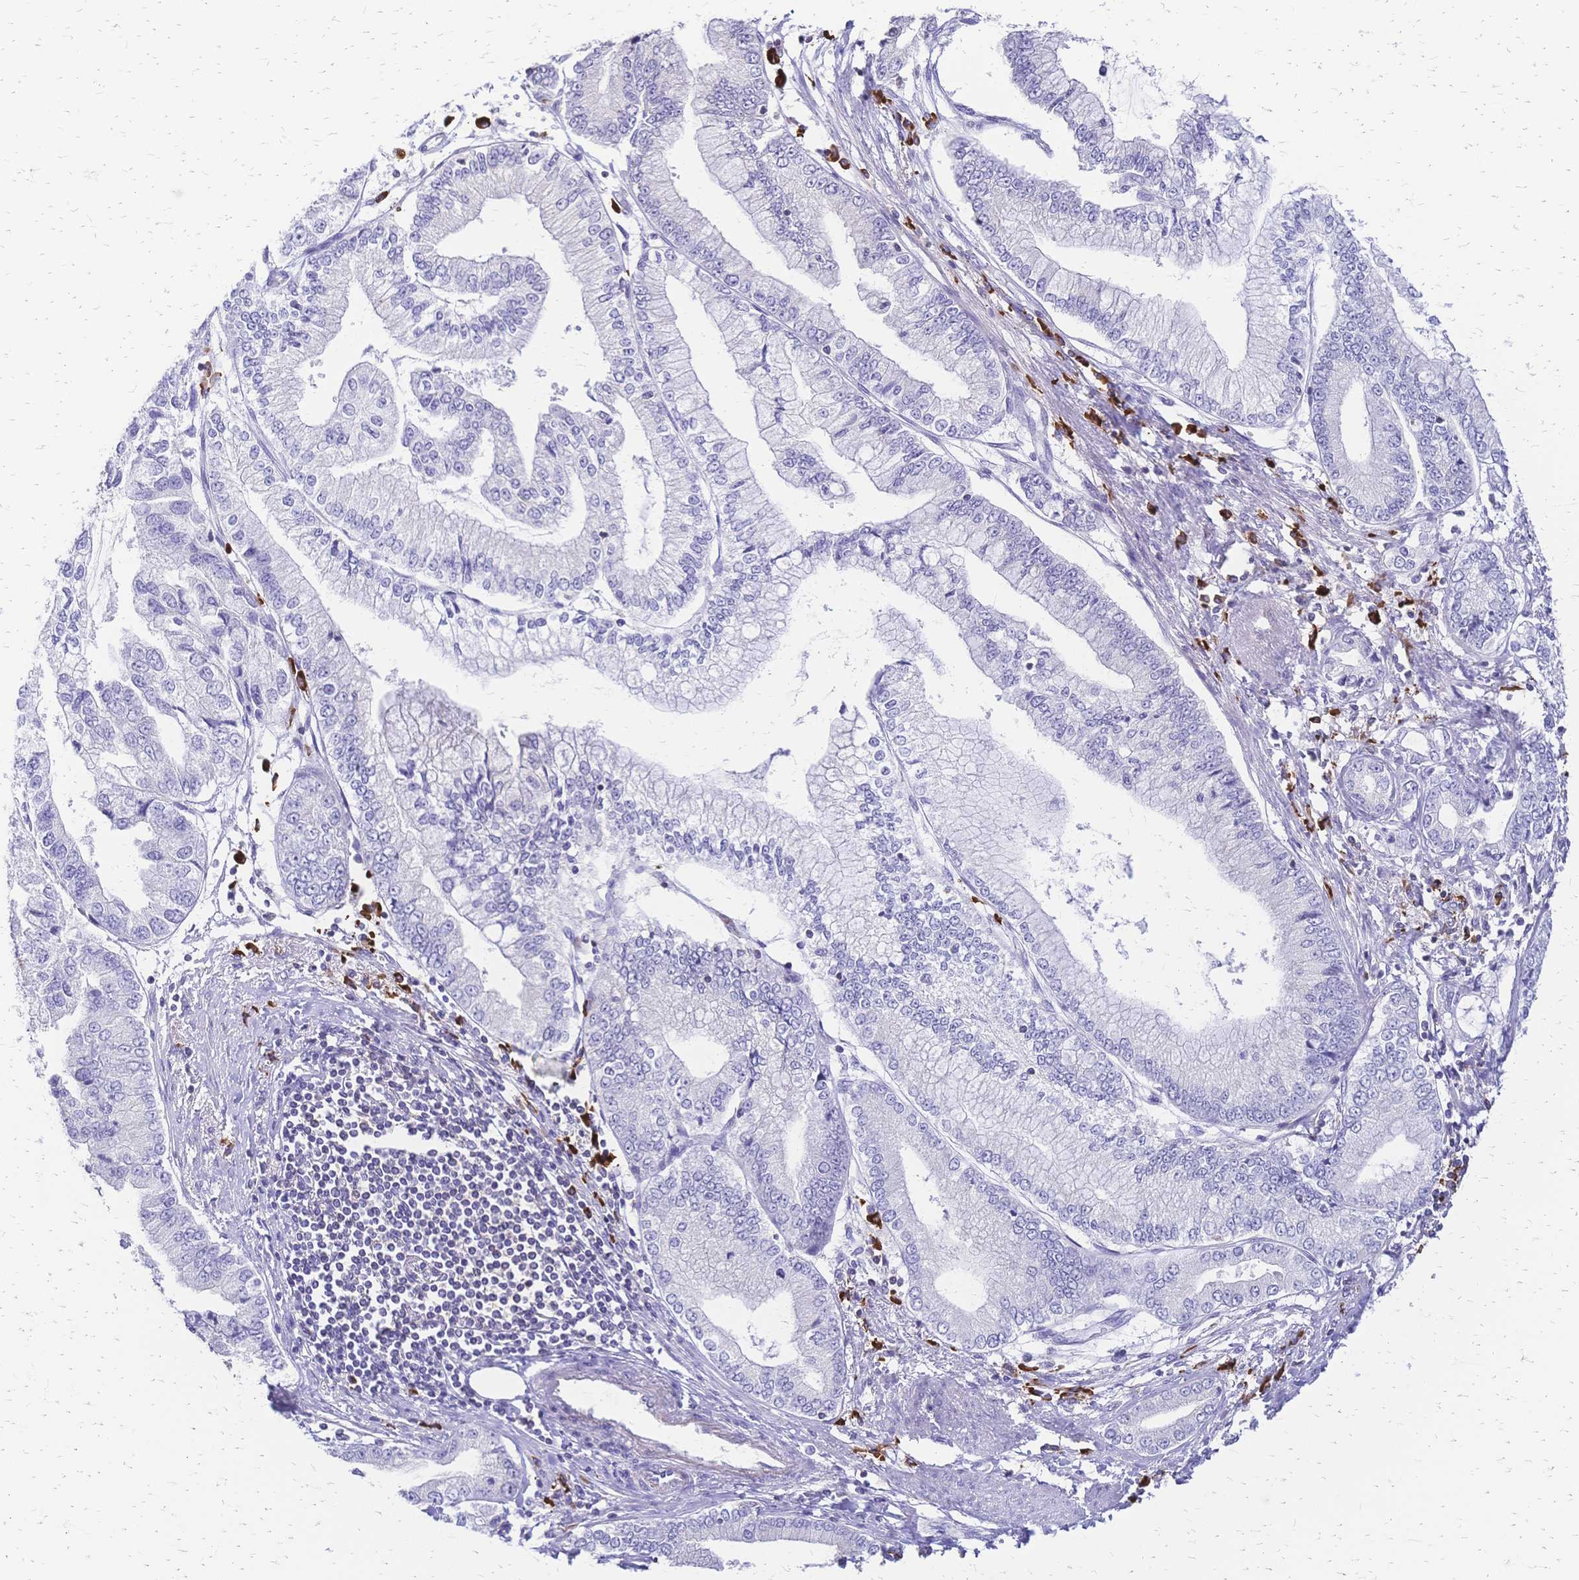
{"staining": {"intensity": "negative", "quantity": "none", "location": "none"}, "tissue": "stomach cancer", "cell_type": "Tumor cells", "image_type": "cancer", "snomed": [{"axis": "morphology", "description": "Adenocarcinoma, NOS"}, {"axis": "topography", "description": "Stomach, upper"}], "caption": "A high-resolution micrograph shows immunohistochemistry staining of adenocarcinoma (stomach), which reveals no significant positivity in tumor cells.", "gene": "IL2RA", "patient": {"sex": "female", "age": 74}}